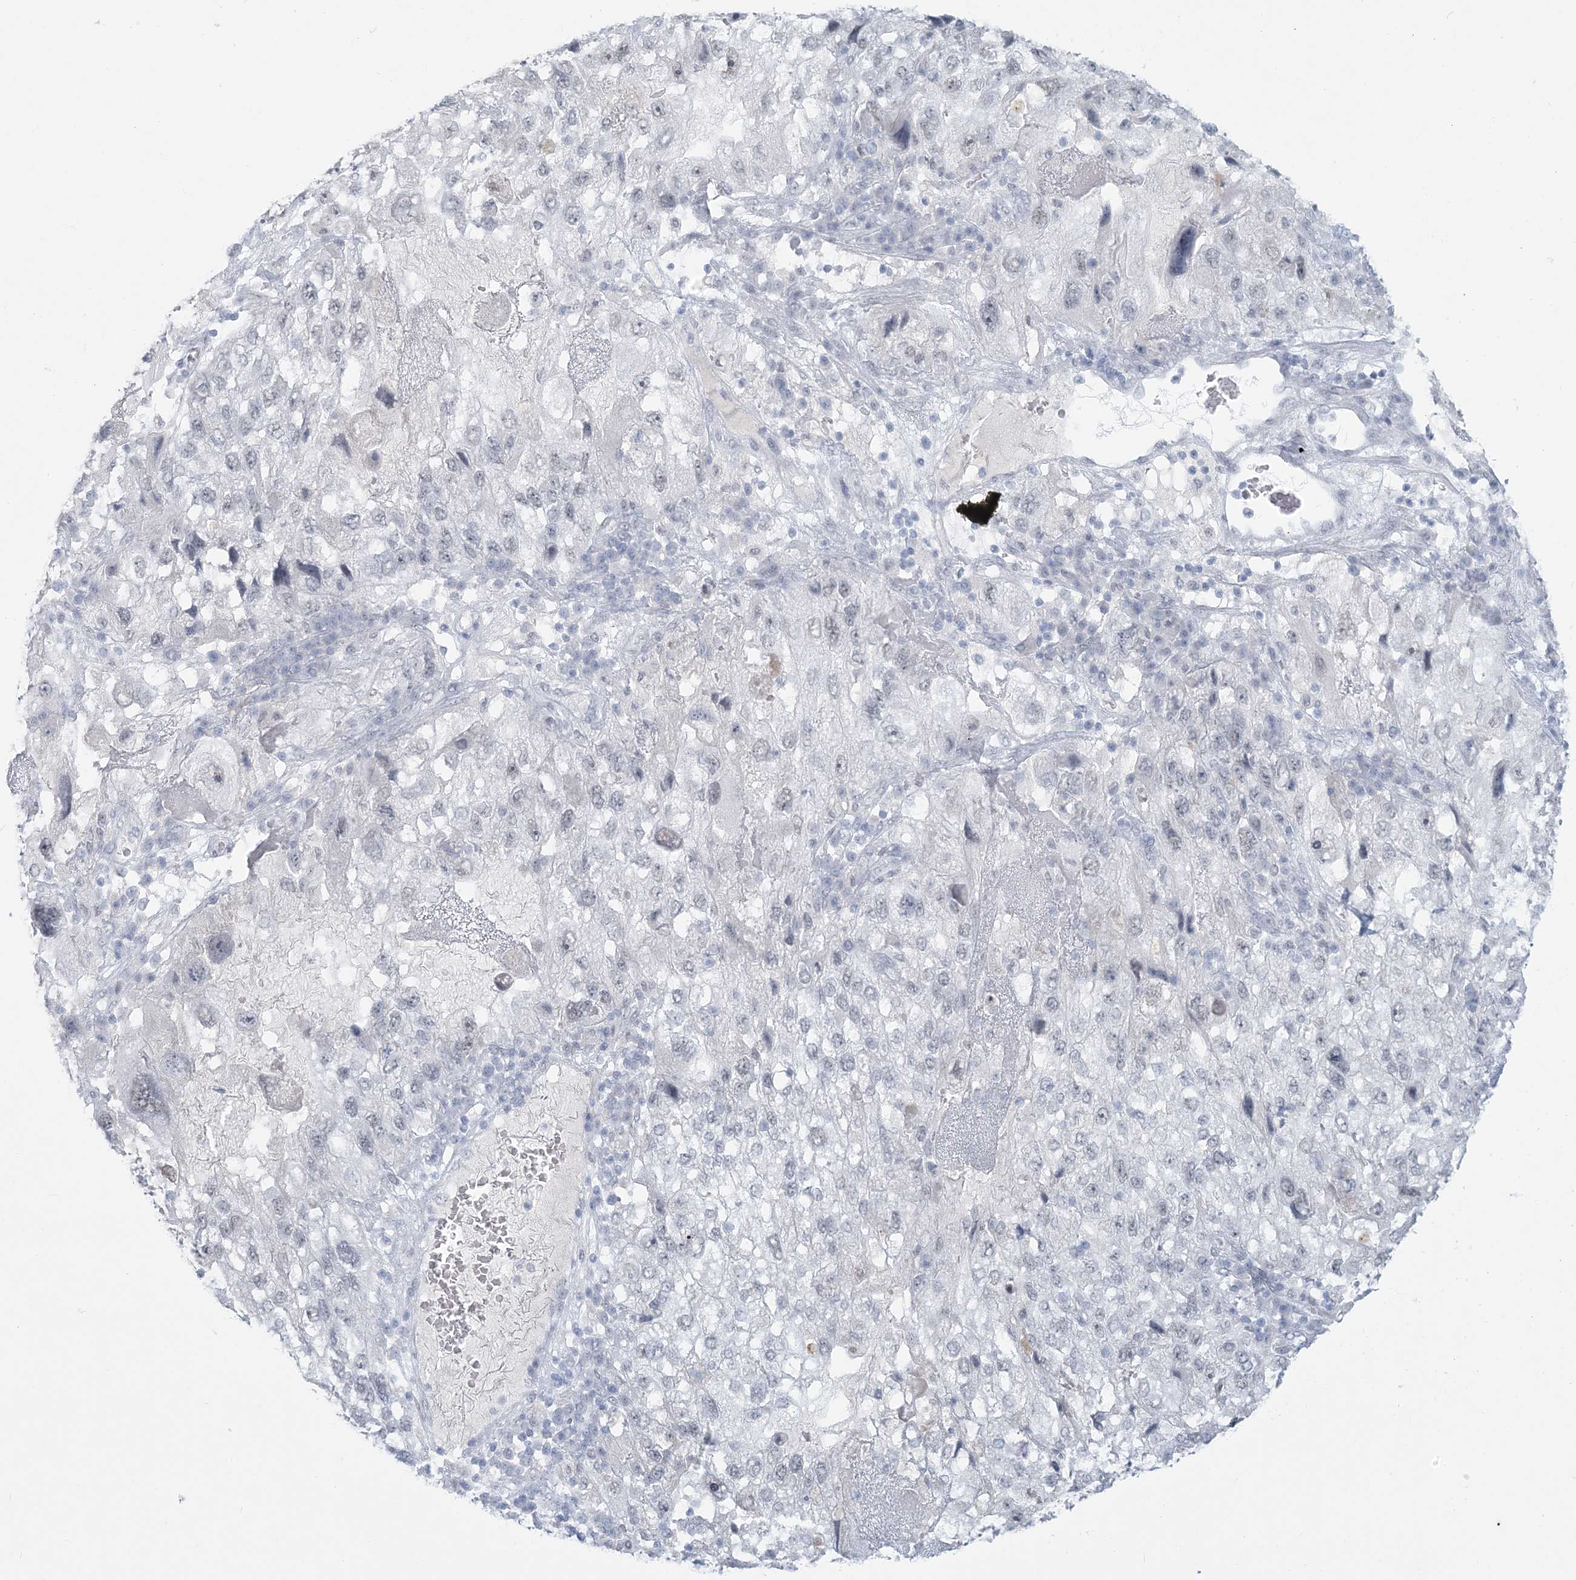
{"staining": {"intensity": "negative", "quantity": "none", "location": "none"}, "tissue": "endometrial cancer", "cell_type": "Tumor cells", "image_type": "cancer", "snomed": [{"axis": "morphology", "description": "Adenocarcinoma, NOS"}, {"axis": "topography", "description": "Endometrium"}], "caption": "DAB immunohistochemical staining of endometrial adenocarcinoma displays no significant staining in tumor cells.", "gene": "SCML1", "patient": {"sex": "female", "age": 49}}